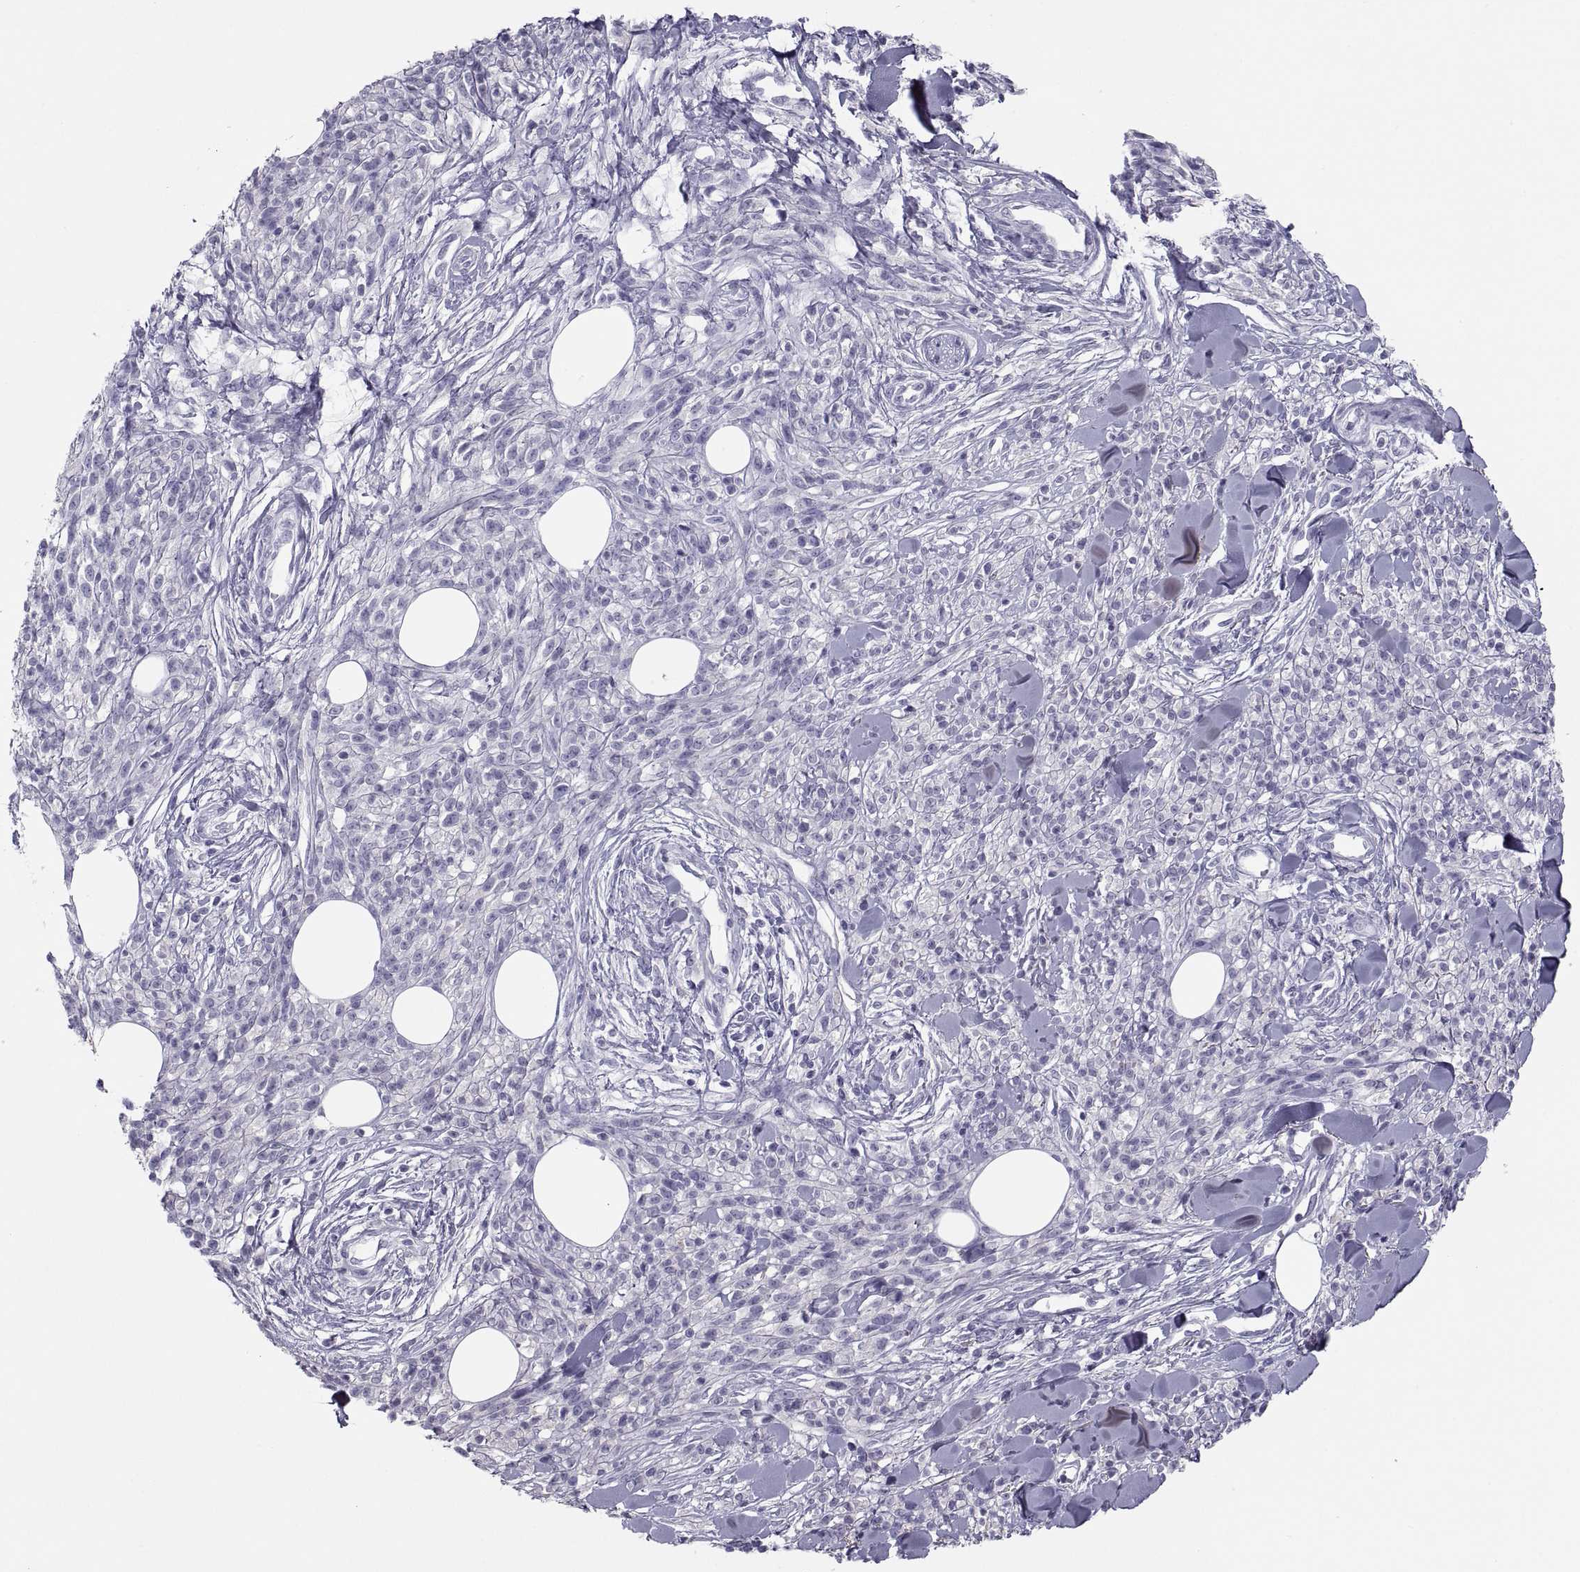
{"staining": {"intensity": "negative", "quantity": "none", "location": "none"}, "tissue": "melanoma", "cell_type": "Tumor cells", "image_type": "cancer", "snomed": [{"axis": "morphology", "description": "Malignant melanoma, NOS"}, {"axis": "topography", "description": "Skin"}, {"axis": "topography", "description": "Skin of trunk"}], "caption": "Micrograph shows no protein positivity in tumor cells of malignant melanoma tissue.", "gene": "MAGEB2", "patient": {"sex": "male", "age": 74}}